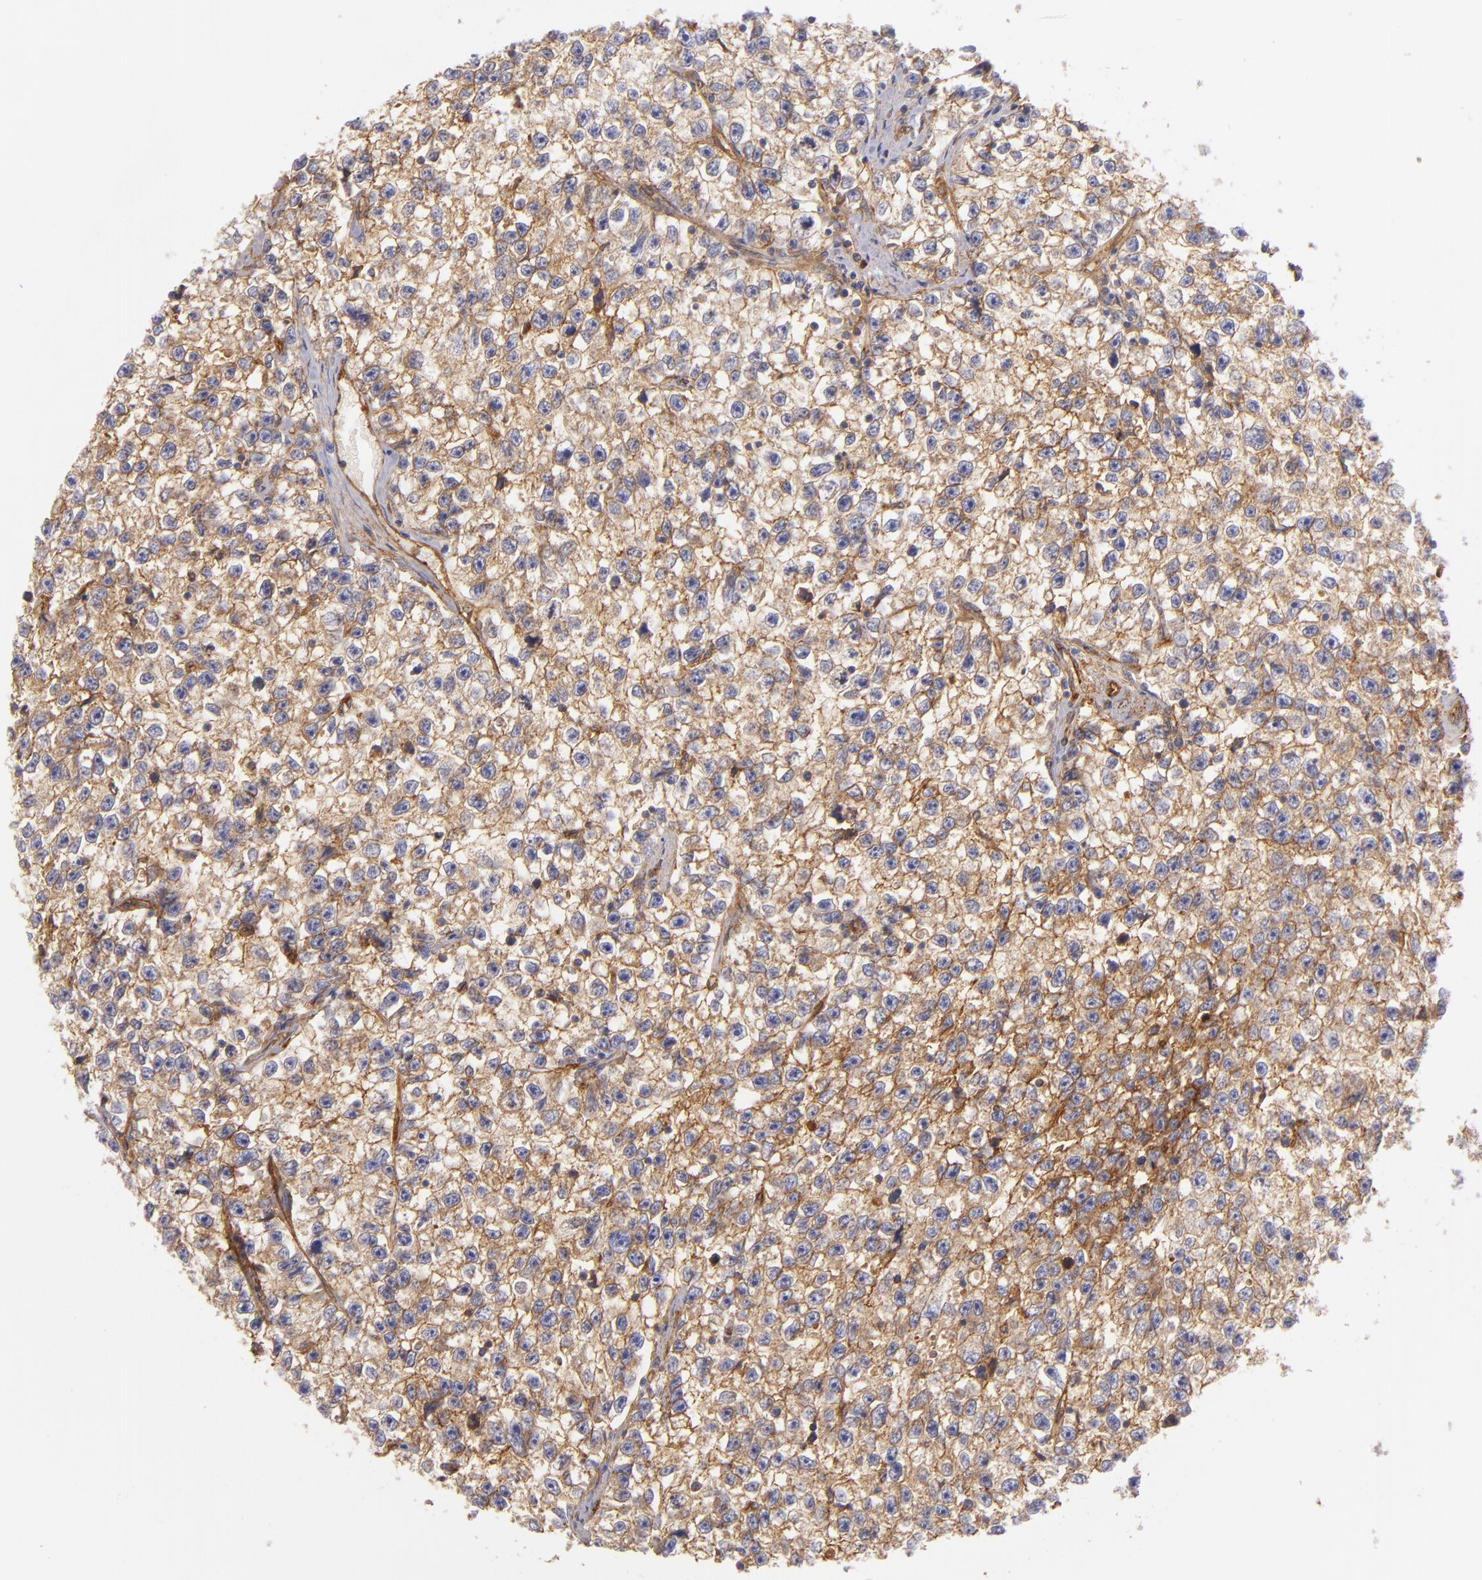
{"staining": {"intensity": "moderate", "quantity": ">75%", "location": "cytoplasmic/membranous"}, "tissue": "testis cancer", "cell_type": "Tumor cells", "image_type": "cancer", "snomed": [{"axis": "morphology", "description": "Seminoma, NOS"}, {"axis": "morphology", "description": "Carcinoma, Embryonal, NOS"}, {"axis": "topography", "description": "Testis"}], "caption": "A photomicrograph of human seminoma (testis) stained for a protein exhibits moderate cytoplasmic/membranous brown staining in tumor cells. (IHC, brightfield microscopy, high magnification).", "gene": "CD151", "patient": {"sex": "male", "age": 30}}